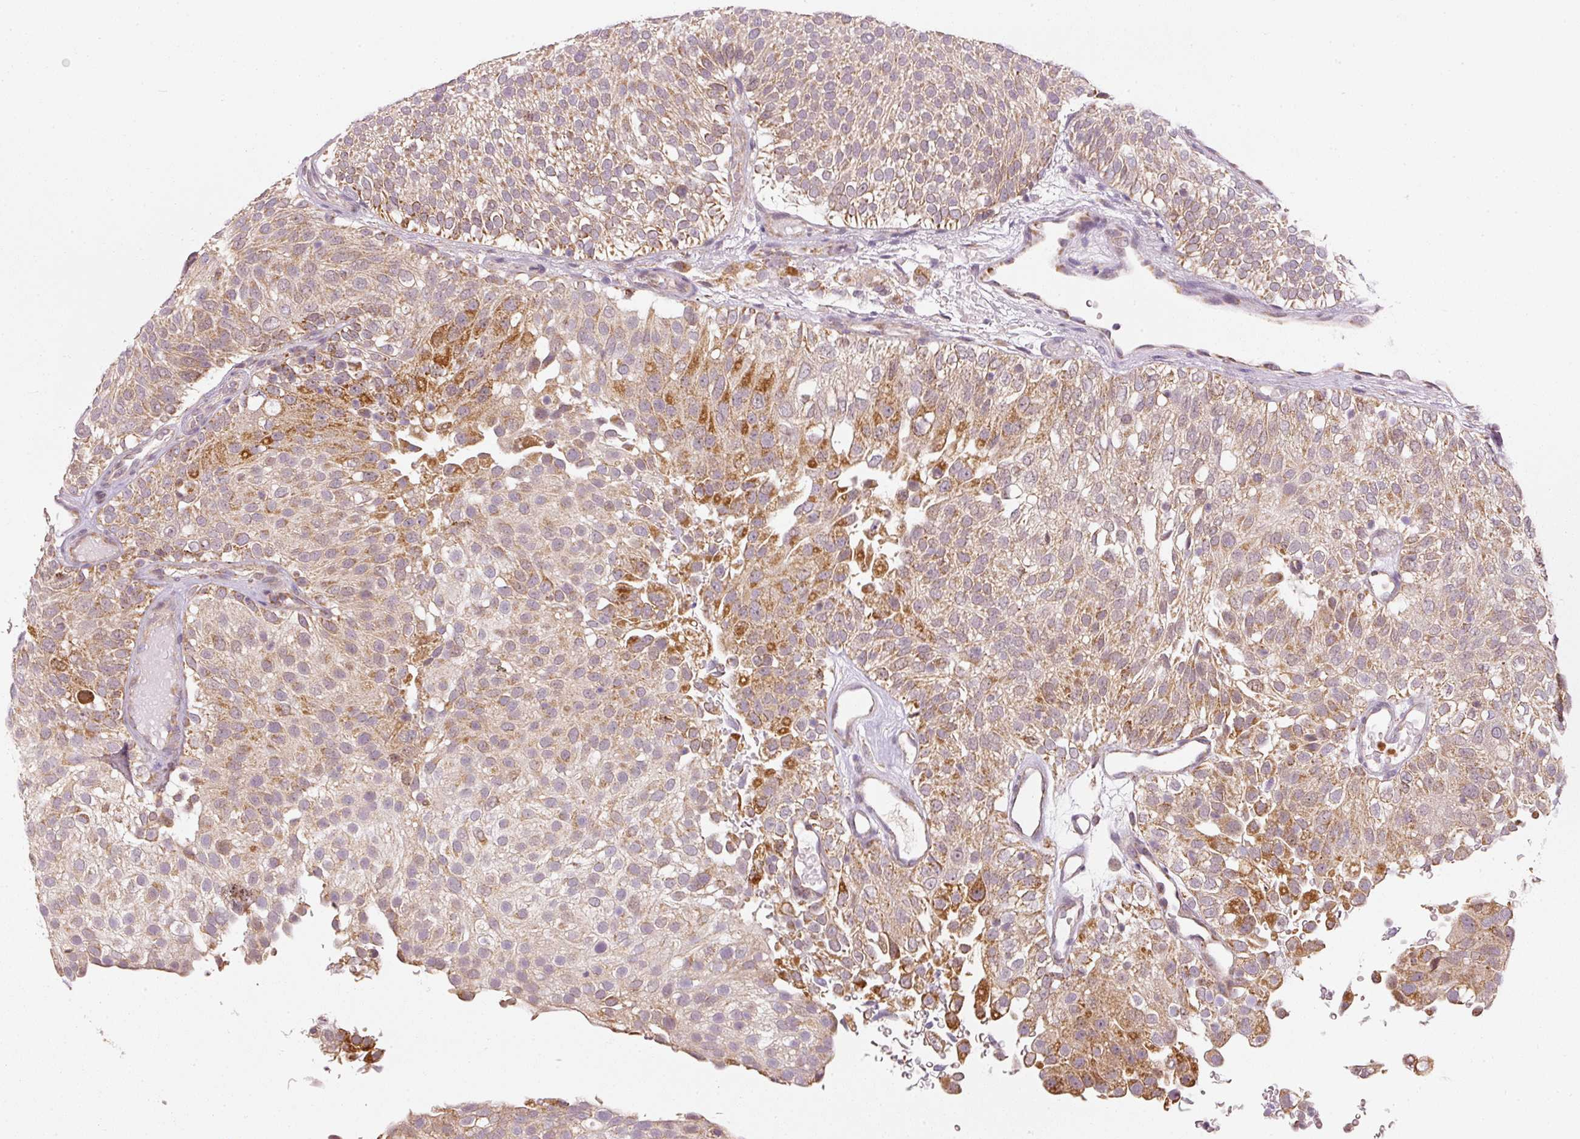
{"staining": {"intensity": "weak", "quantity": ">75%", "location": "cytoplasmic/membranous"}, "tissue": "urothelial cancer", "cell_type": "Tumor cells", "image_type": "cancer", "snomed": [{"axis": "morphology", "description": "Urothelial carcinoma, Low grade"}, {"axis": "topography", "description": "Urinary bladder"}], "caption": "Weak cytoplasmic/membranous staining is appreciated in approximately >75% of tumor cells in urothelial cancer.", "gene": "MTHFD1L", "patient": {"sex": "male", "age": 78}}